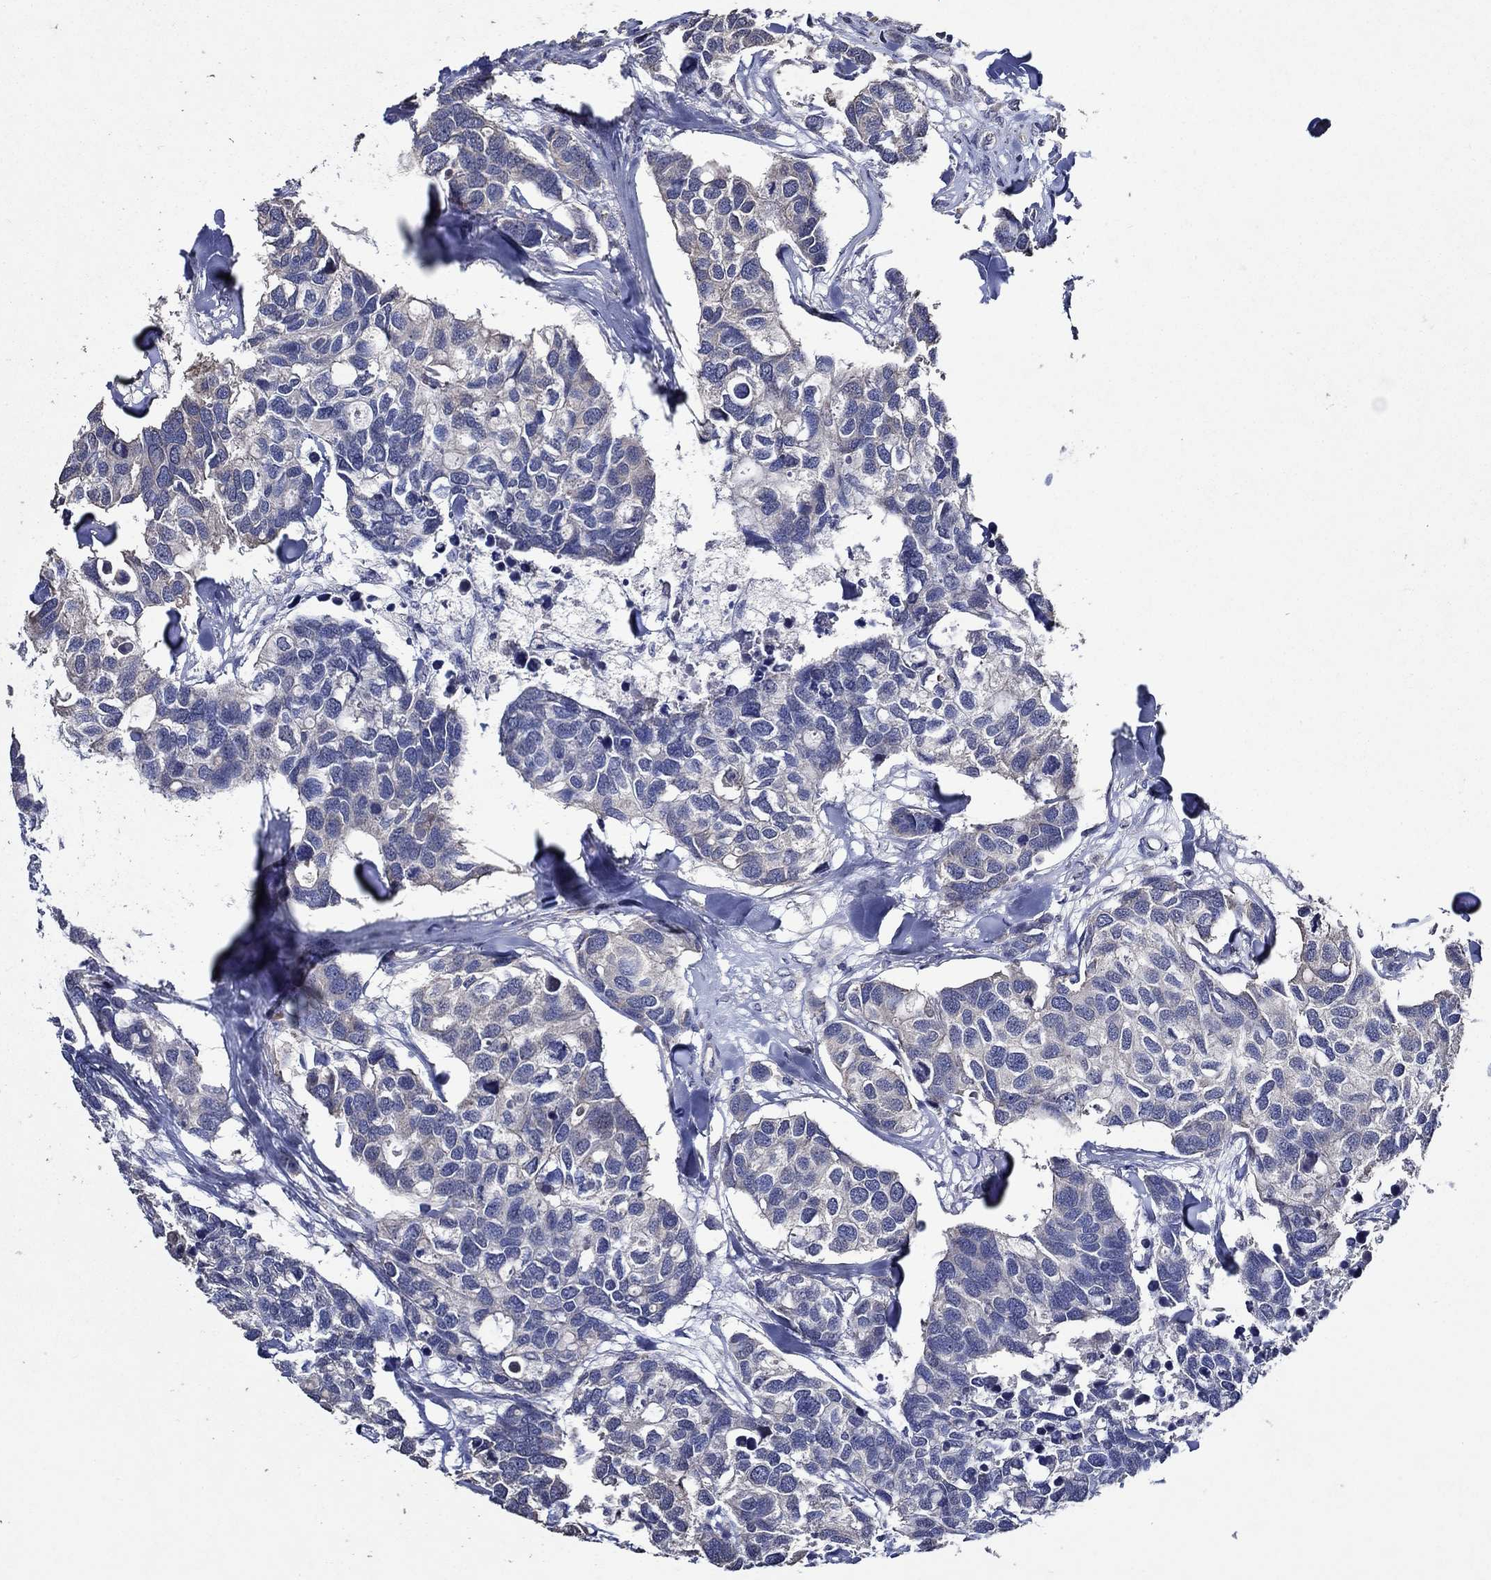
{"staining": {"intensity": "negative", "quantity": "none", "location": "none"}, "tissue": "breast cancer", "cell_type": "Tumor cells", "image_type": "cancer", "snomed": [{"axis": "morphology", "description": "Duct carcinoma"}, {"axis": "topography", "description": "Breast"}], "caption": "Immunohistochemical staining of breast cancer exhibits no significant expression in tumor cells.", "gene": "HAP1", "patient": {"sex": "female", "age": 83}}